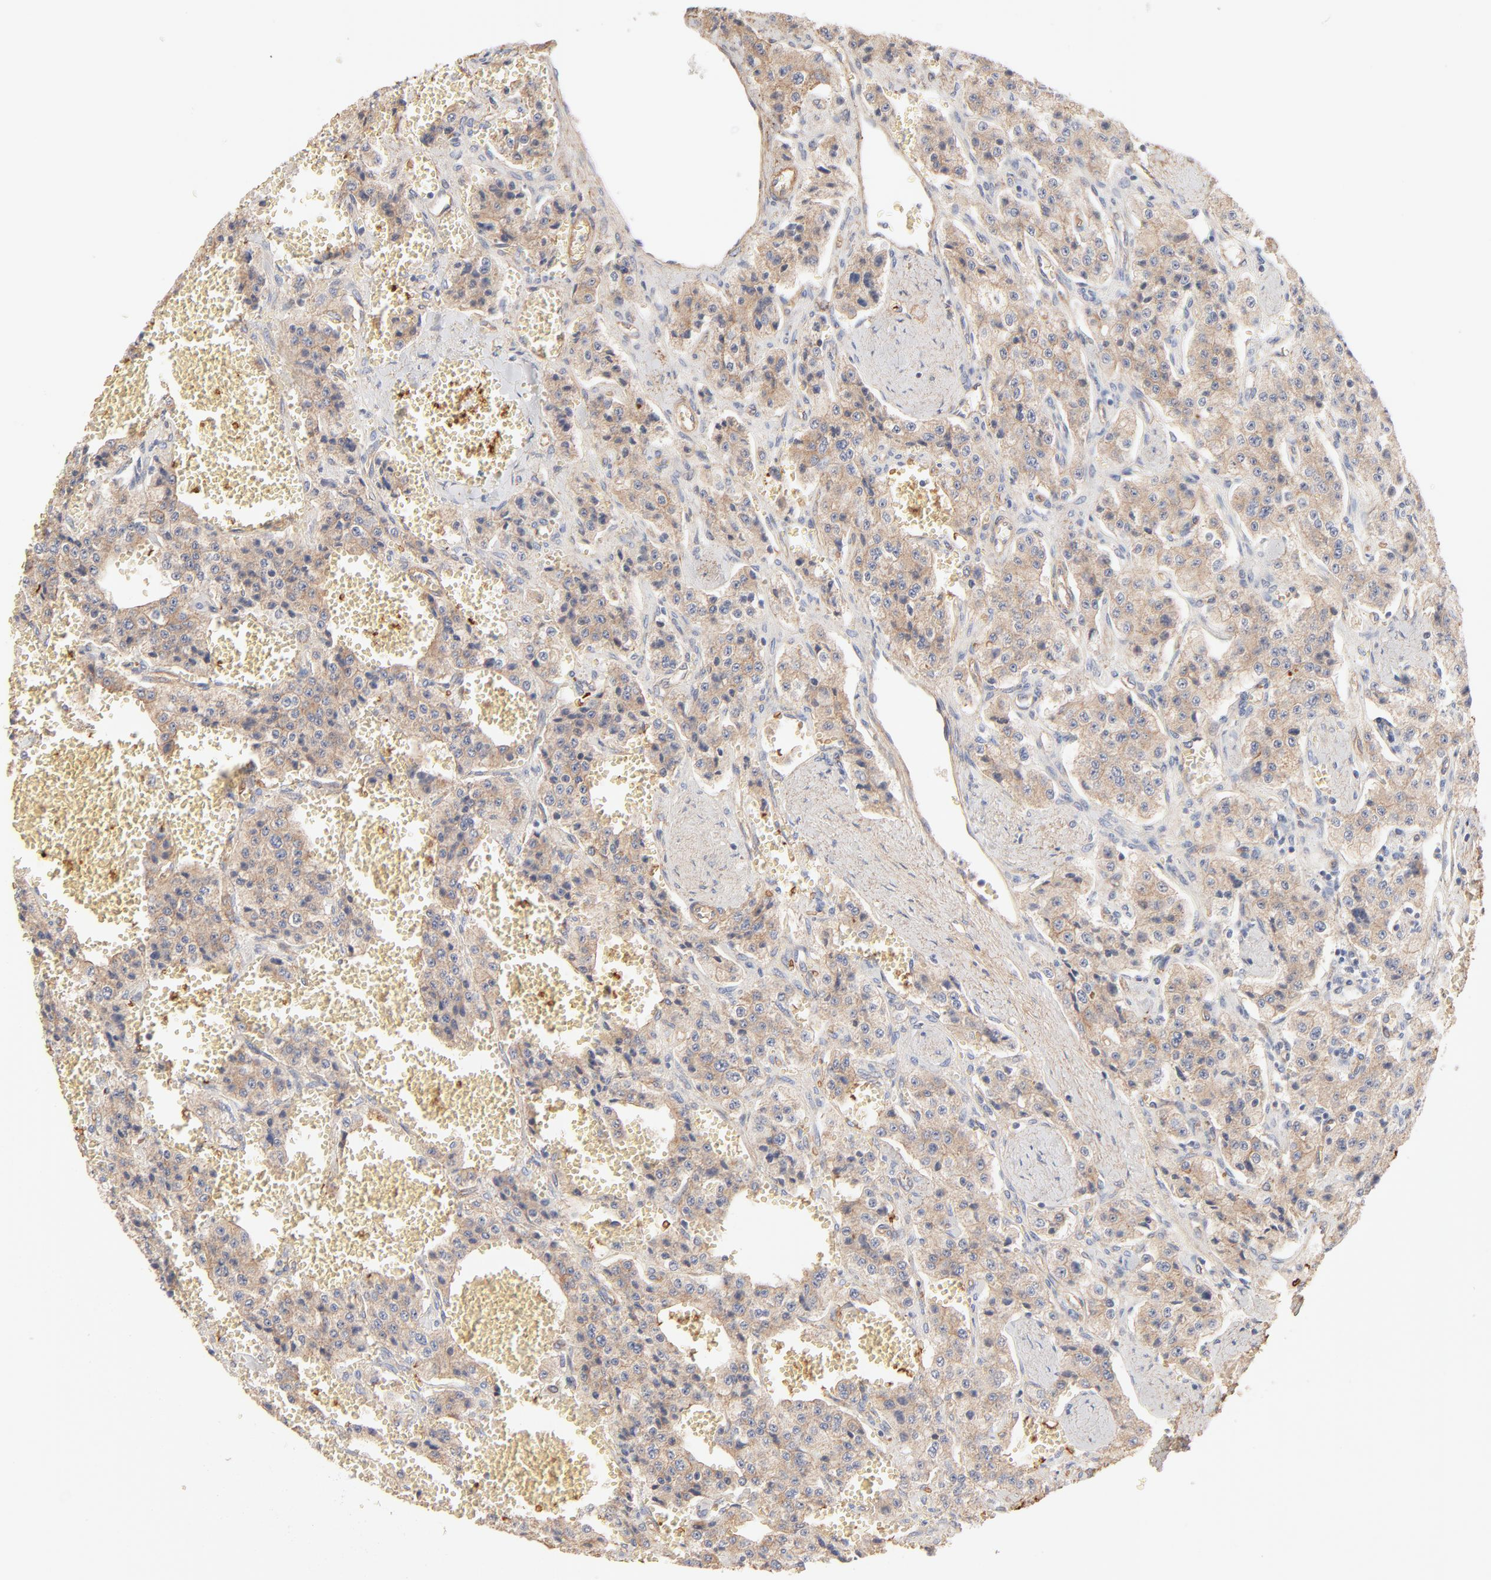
{"staining": {"intensity": "weak", "quantity": ">75%", "location": "cytoplasmic/membranous"}, "tissue": "carcinoid", "cell_type": "Tumor cells", "image_type": "cancer", "snomed": [{"axis": "morphology", "description": "Carcinoid, malignant, NOS"}, {"axis": "topography", "description": "Small intestine"}], "caption": "A high-resolution micrograph shows IHC staining of carcinoid, which reveals weak cytoplasmic/membranous expression in approximately >75% of tumor cells.", "gene": "SPTB", "patient": {"sex": "male", "age": 52}}